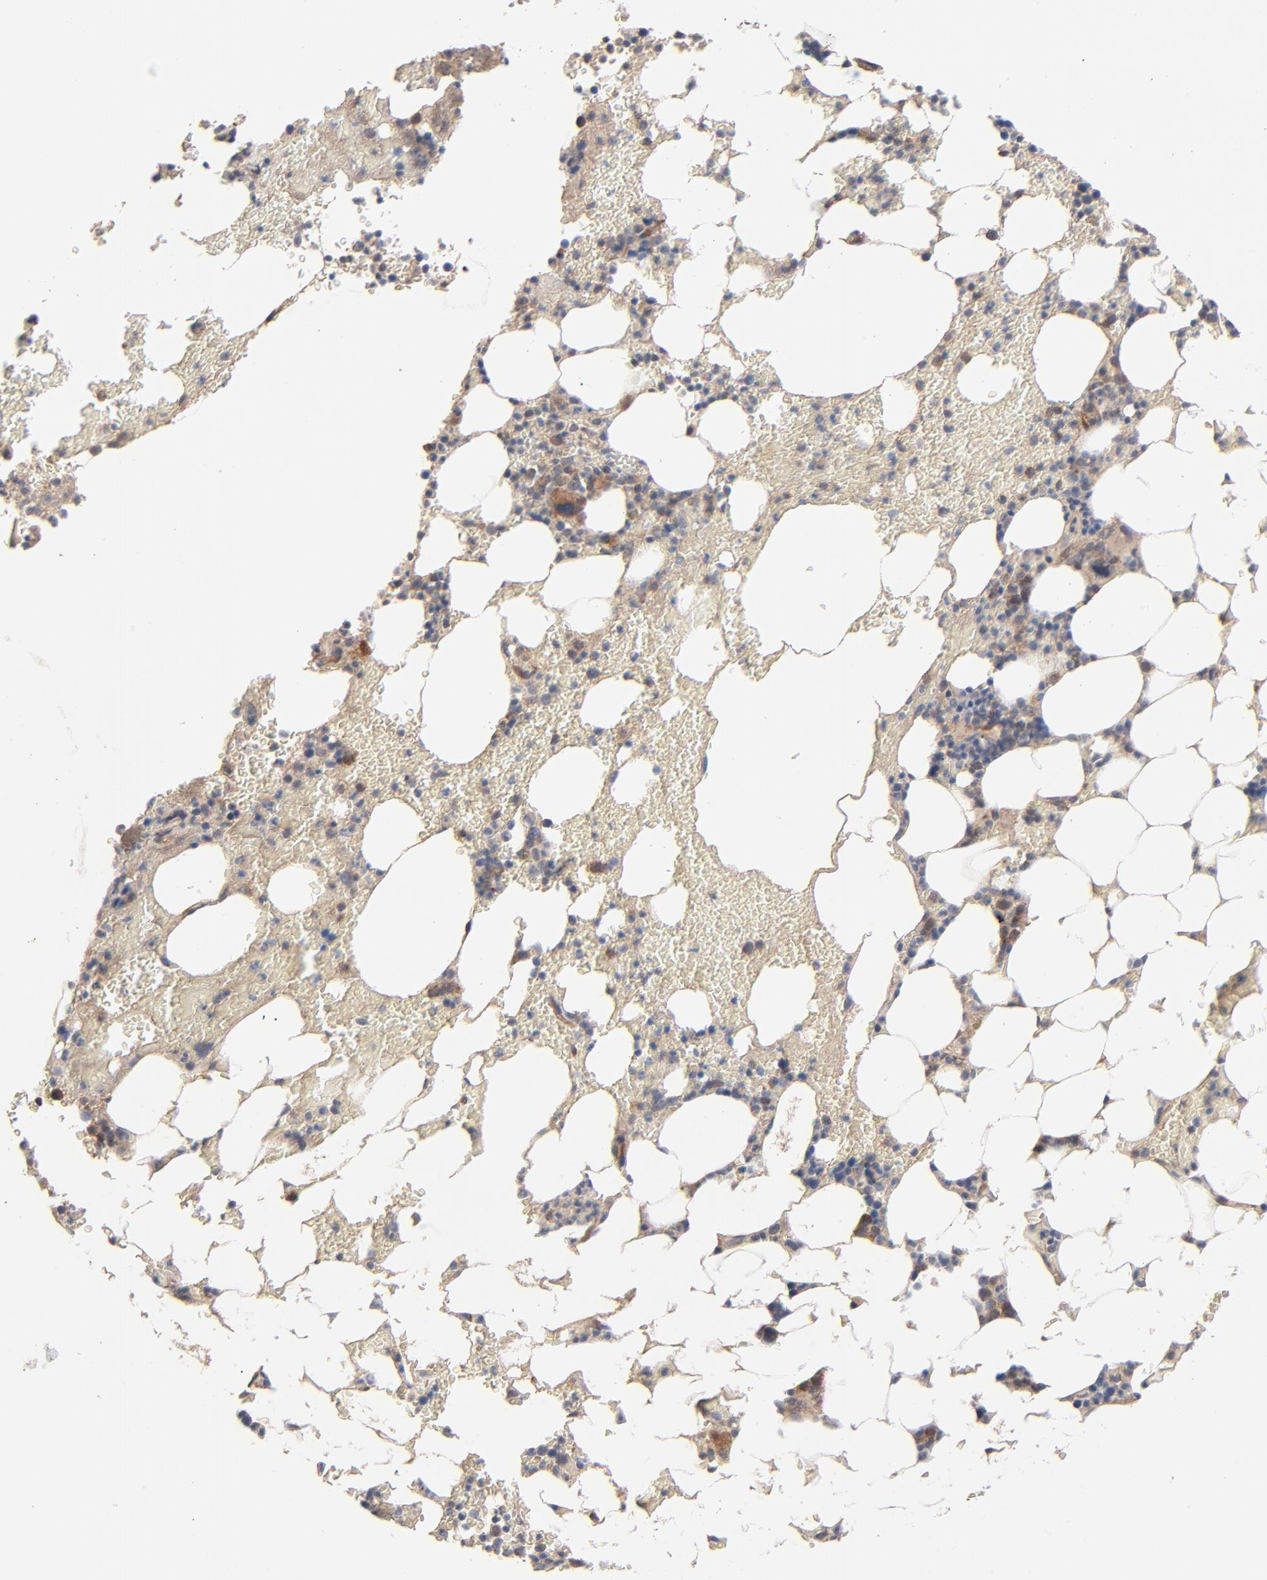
{"staining": {"intensity": "moderate", "quantity": "25%-75%", "location": "cytoplasmic/membranous"}, "tissue": "bone marrow", "cell_type": "Hematopoietic cells", "image_type": "normal", "snomed": [{"axis": "morphology", "description": "Normal tissue, NOS"}, {"axis": "topography", "description": "Bone marrow"}], "caption": "Brown immunohistochemical staining in normal human bone marrow shows moderate cytoplasmic/membranous expression in about 25%-75% of hematopoietic cells.", "gene": "ABLIM3", "patient": {"sex": "female", "age": 73}}